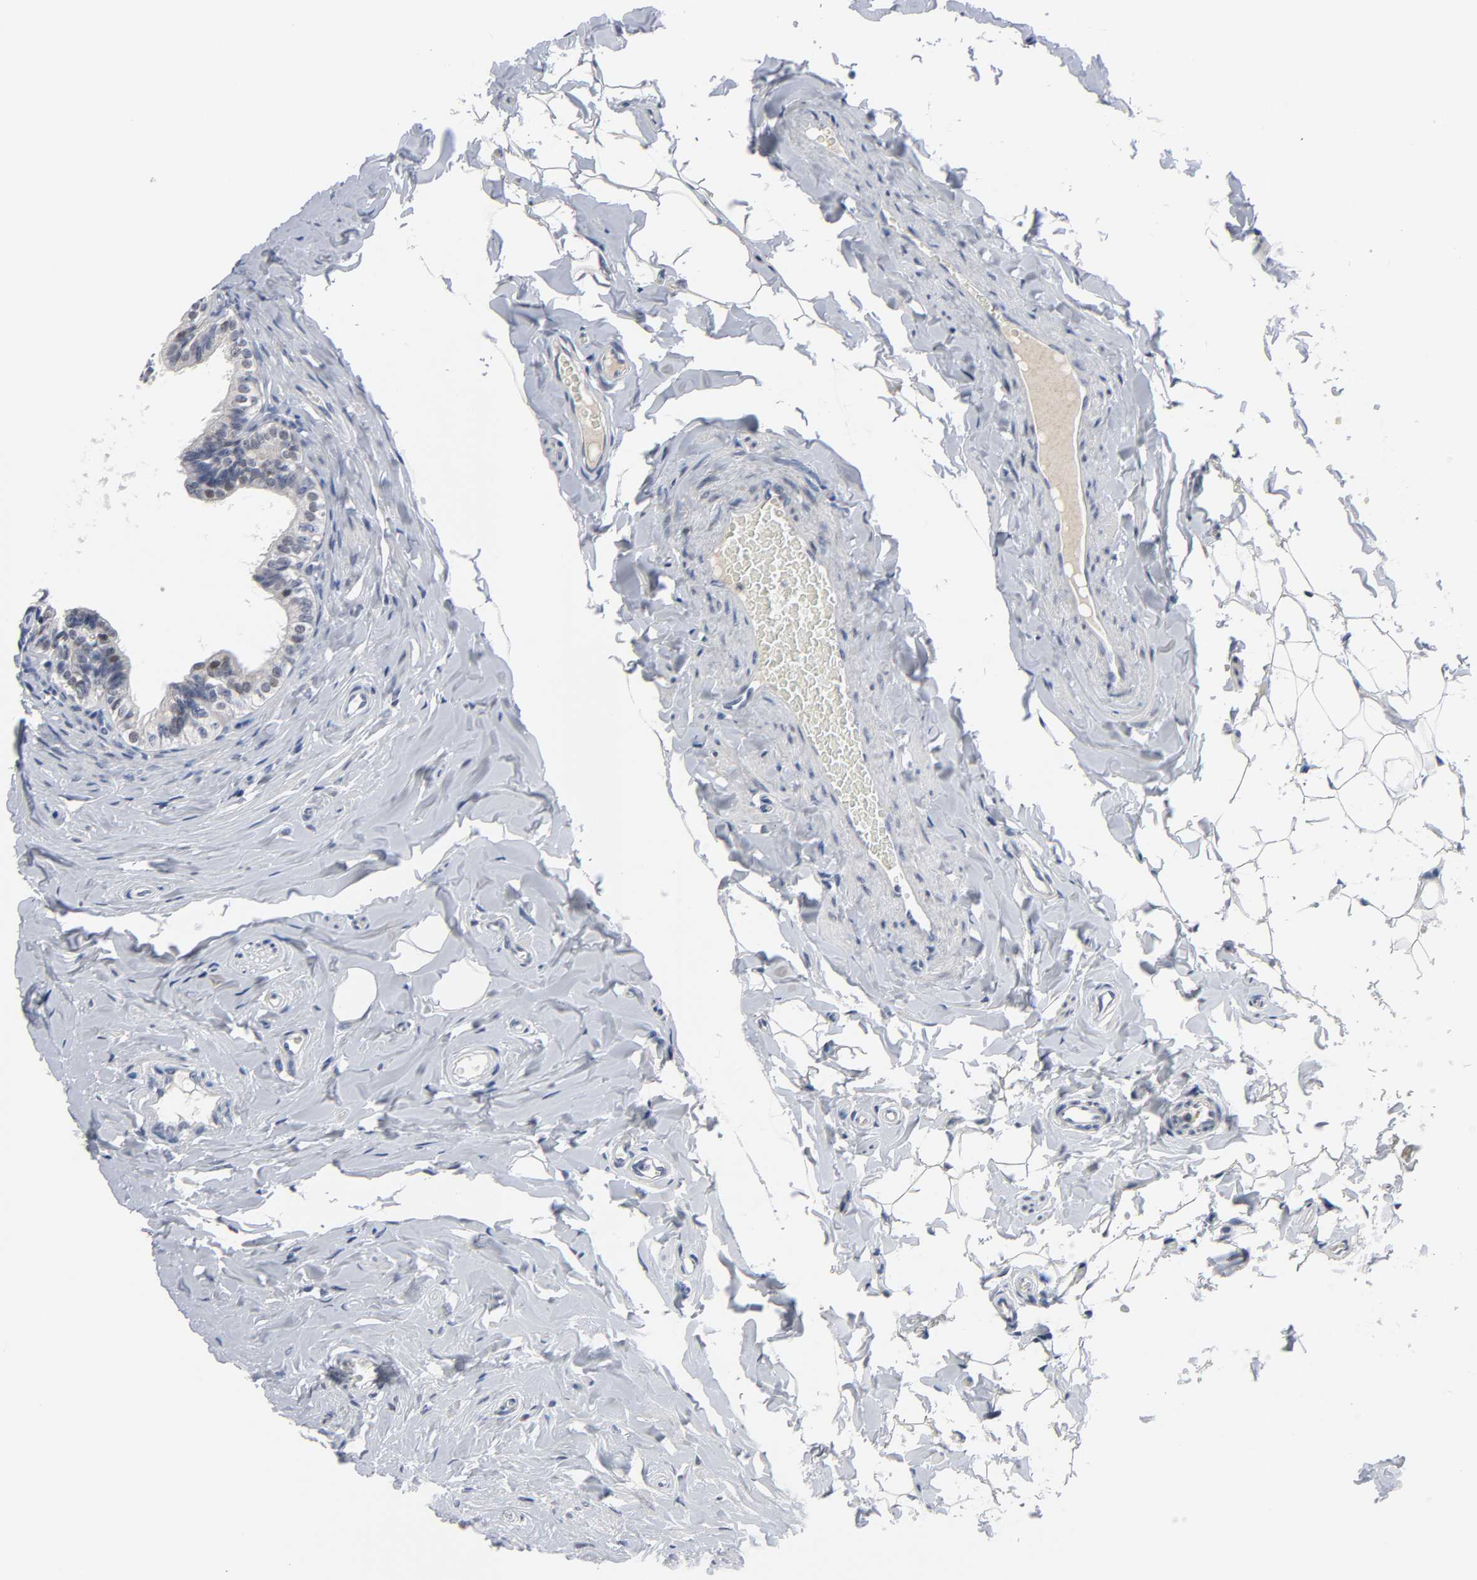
{"staining": {"intensity": "moderate", "quantity": ">75%", "location": "cytoplasmic/membranous,nuclear"}, "tissue": "epididymis", "cell_type": "Glandular cells", "image_type": "normal", "snomed": [{"axis": "morphology", "description": "Normal tissue, NOS"}, {"axis": "topography", "description": "Epididymis"}], "caption": "An immunohistochemistry (IHC) histopathology image of unremarkable tissue is shown. Protein staining in brown labels moderate cytoplasmic/membranous,nuclear positivity in epididymis within glandular cells.", "gene": "WEE1", "patient": {"sex": "male", "age": 26}}